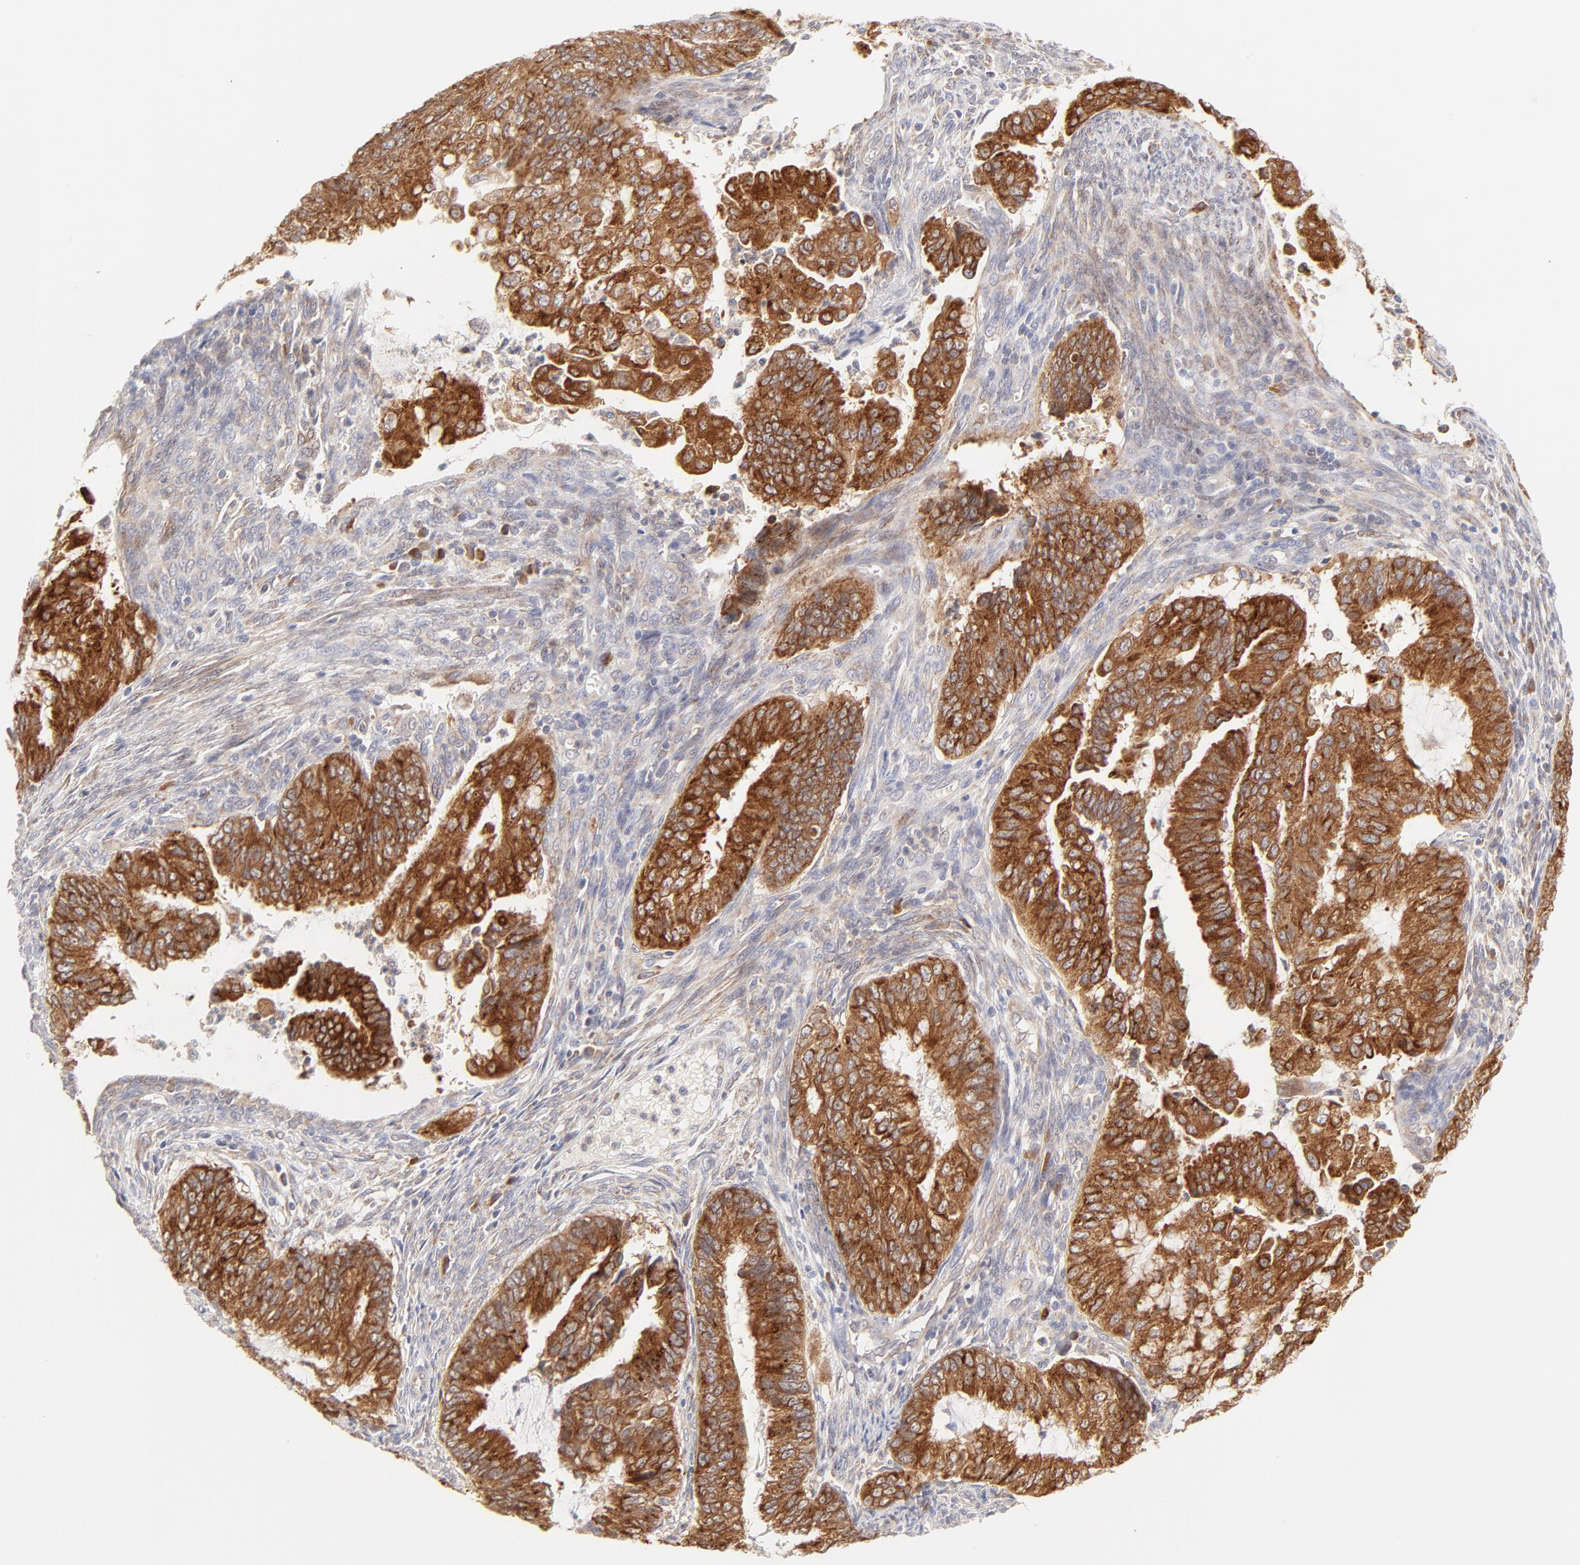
{"staining": {"intensity": "strong", "quantity": ">75%", "location": "cytoplasmic/membranous"}, "tissue": "endometrial cancer", "cell_type": "Tumor cells", "image_type": "cancer", "snomed": [{"axis": "morphology", "description": "Adenocarcinoma, NOS"}, {"axis": "topography", "description": "Endometrium"}], "caption": "Brown immunohistochemical staining in human endometrial adenocarcinoma shows strong cytoplasmic/membranous staining in about >75% of tumor cells. Using DAB (3,3'-diaminobenzidine) (brown) and hematoxylin (blue) stains, captured at high magnification using brightfield microscopy.", "gene": "RPS6KA1", "patient": {"sex": "female", "age": 75}}